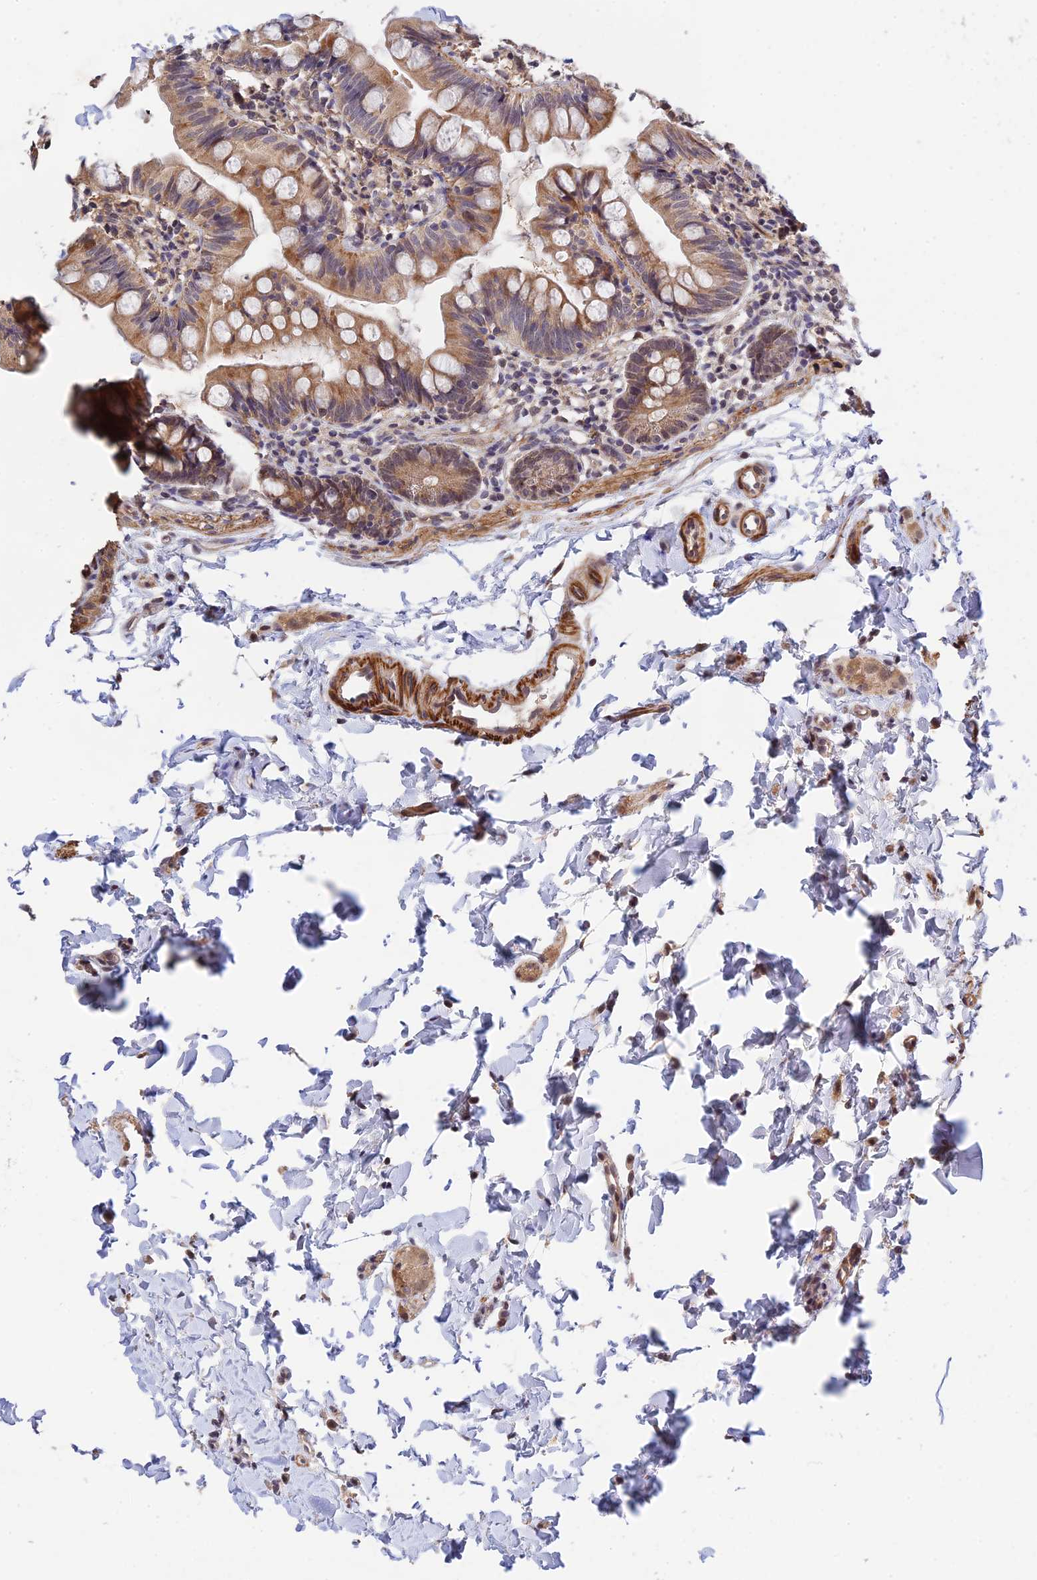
{"staining": {"intensity": "moderate", "quantity": ">75%", "location": "cytoplasmic/membranous"}, "tissue": "small intestine", "cell_type": "Glandular cells", "image_type": "normal", "snomed": [{"axis": "morphology", "description": "Normal tissue, NOS"}, {"axis": "topography", "description": "Small intestine"}], "caption": "Benign small intestine displays moderate cytoplasmic/membranous positivity in approximately >75% of glandular cells The protein of interest is stained brown, and the nuclei are stained in blue (DAB (3,3'-diaminobenzidine) IHC with brightfield microscopy, high magnification)..", "gene": "CWH43", "patient": {"sex": "male", "age": 7}}